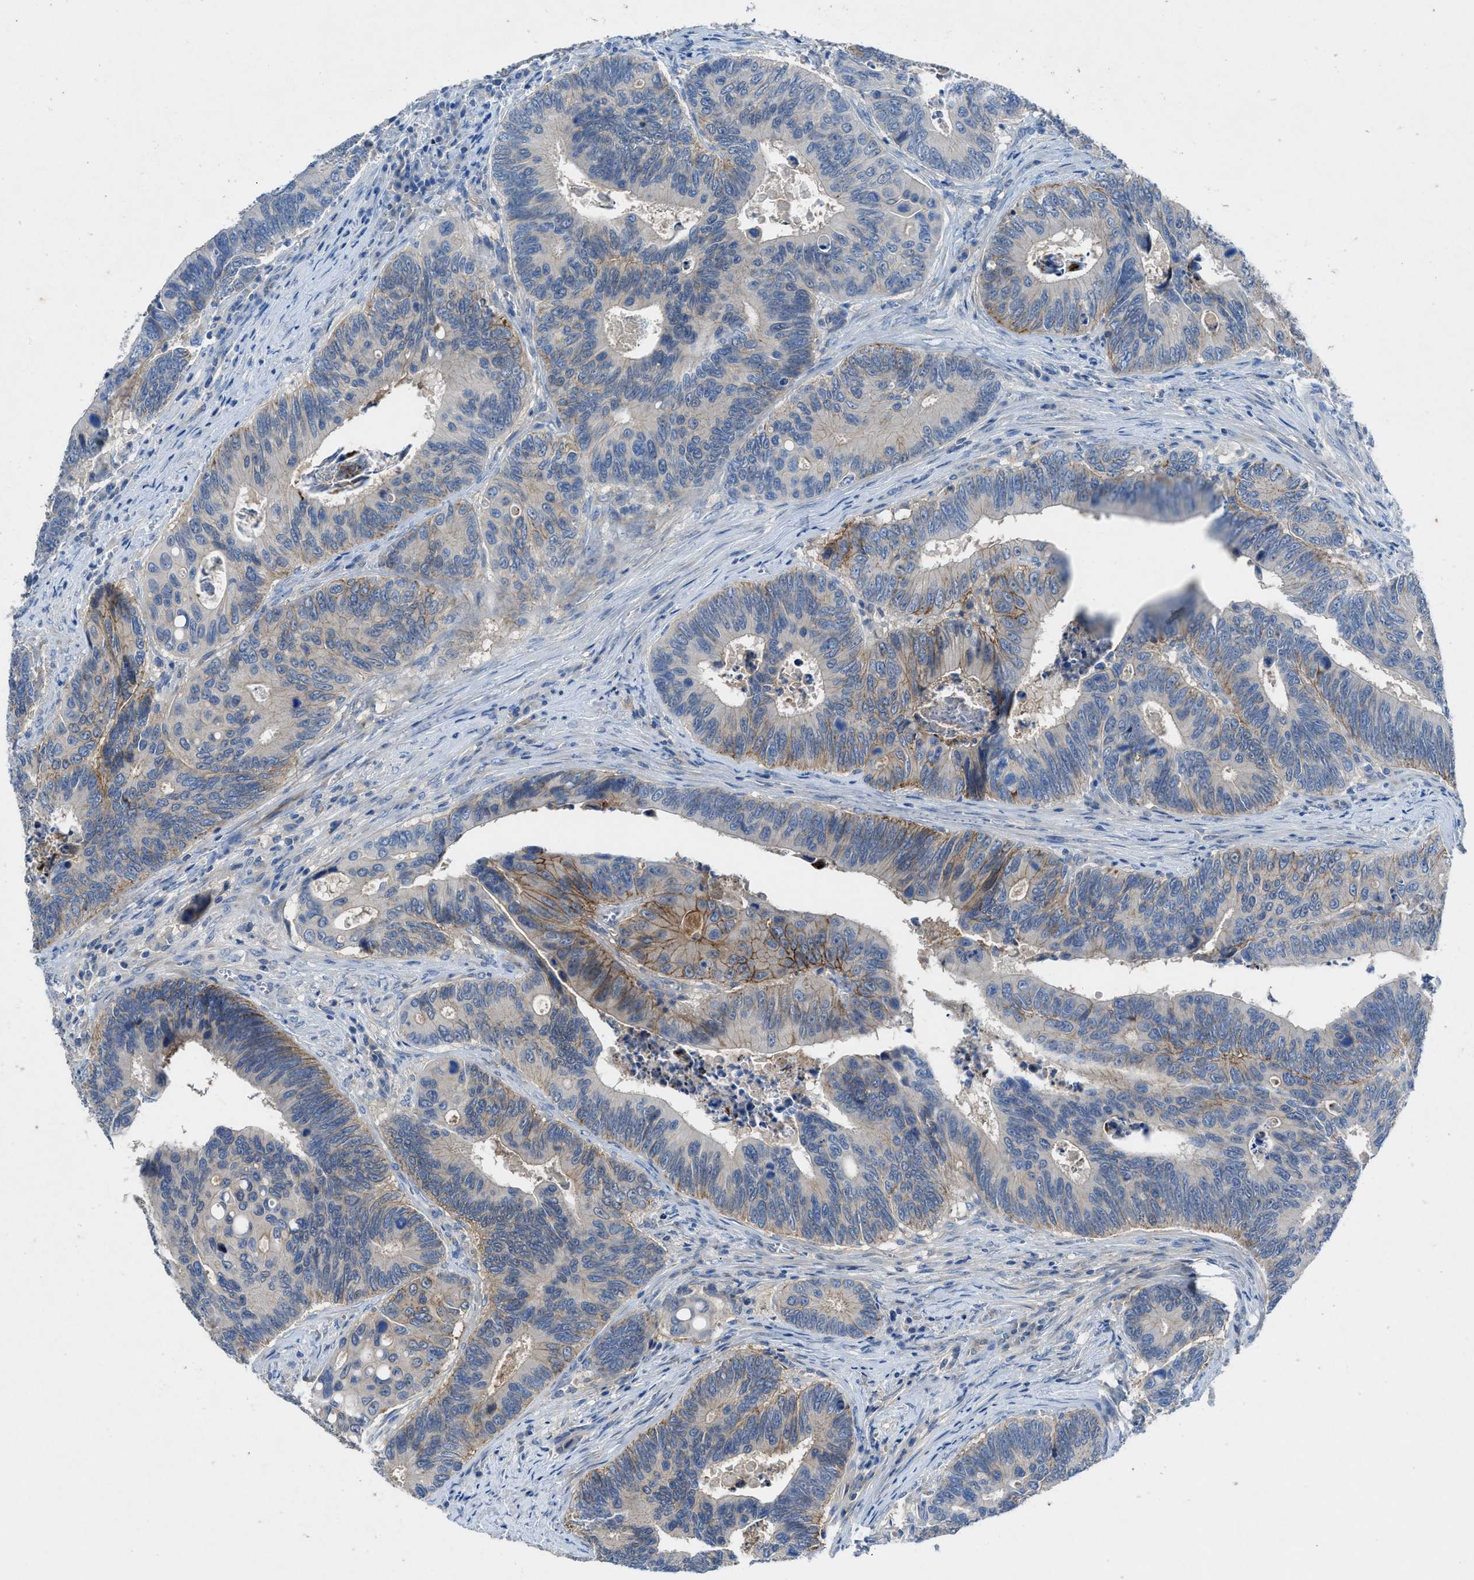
{"staining": {"intensity": "weak", "quantity": "<25%", "location": "cytoplasmic/membranous"}, "tissue": "colorectal cancer", "cell_type": "Tumor cells", "image_type": "cancer", "snomed": [{"axis": "morphology", "description": "Inflammation, NOS"}, {"axis": "morphology", "description": "Adenocarcinoma, NOS"}, {"axis": "topography", "description": "Colon"}], "caption": "This image is of colorectal cancer stained with immunohistochemistry to label a protein in brown with the nuclei are counter-stained blue. There is no positivity in tumor cells.", "gene": "PTGFRN", "patient": {"sex": "male", "age": 72}}